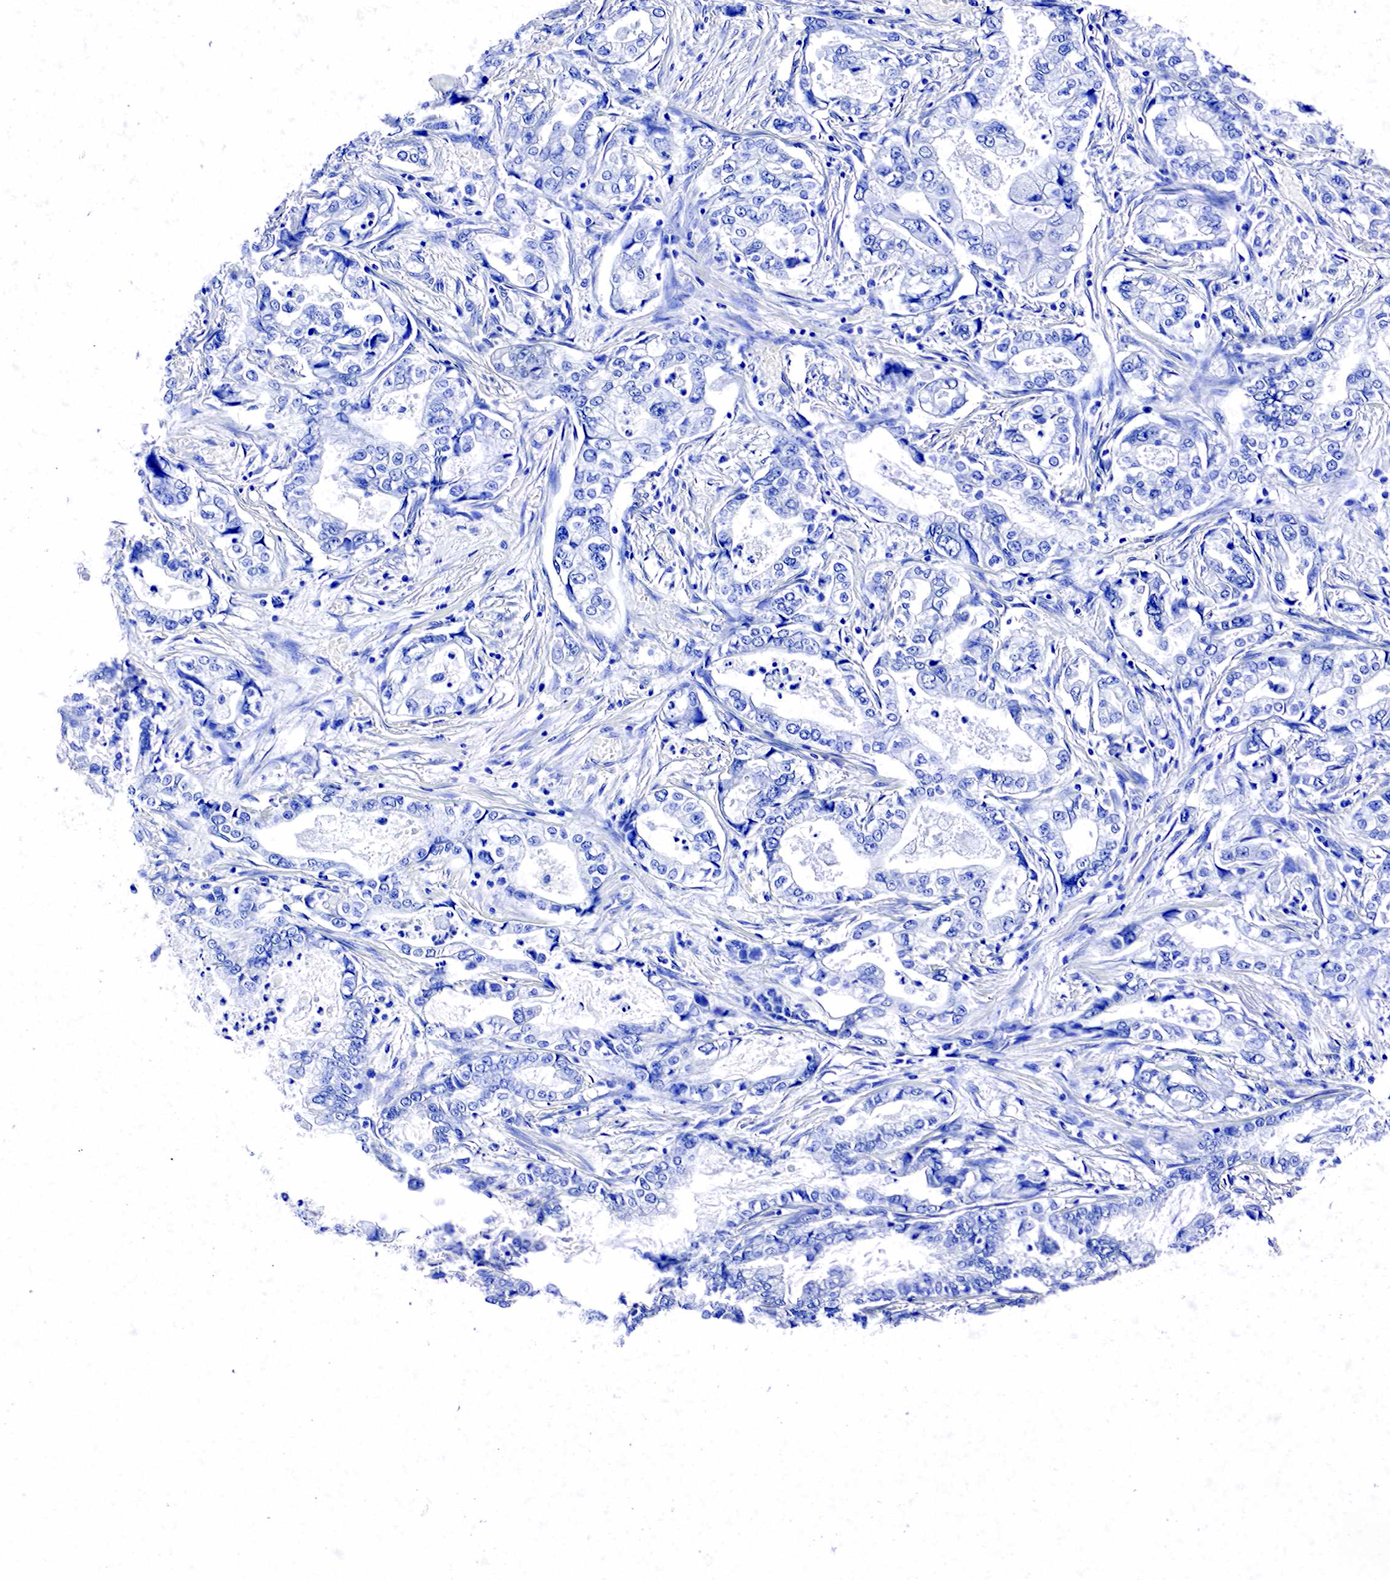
{"staining": {"intensity": "negative", "quantity": "none", "location": "none"}, "tissue": "stomach cancer", "cell_type": "Tumor cells", "image_type": "cancer", "snomed": [{"axis": "morphology", "description": "Adenocarcinoma, NOS"}, {"axis": "topography", "description": "Pancreas"}, {"axis": "topography", "description": "Stomach, upper"}], "caption": "IHC of human stomach adenocarcinoma displays no positivity in tumor cells.", "gene": "ACP3", "patient": {"sex": "male", "age": 77}}